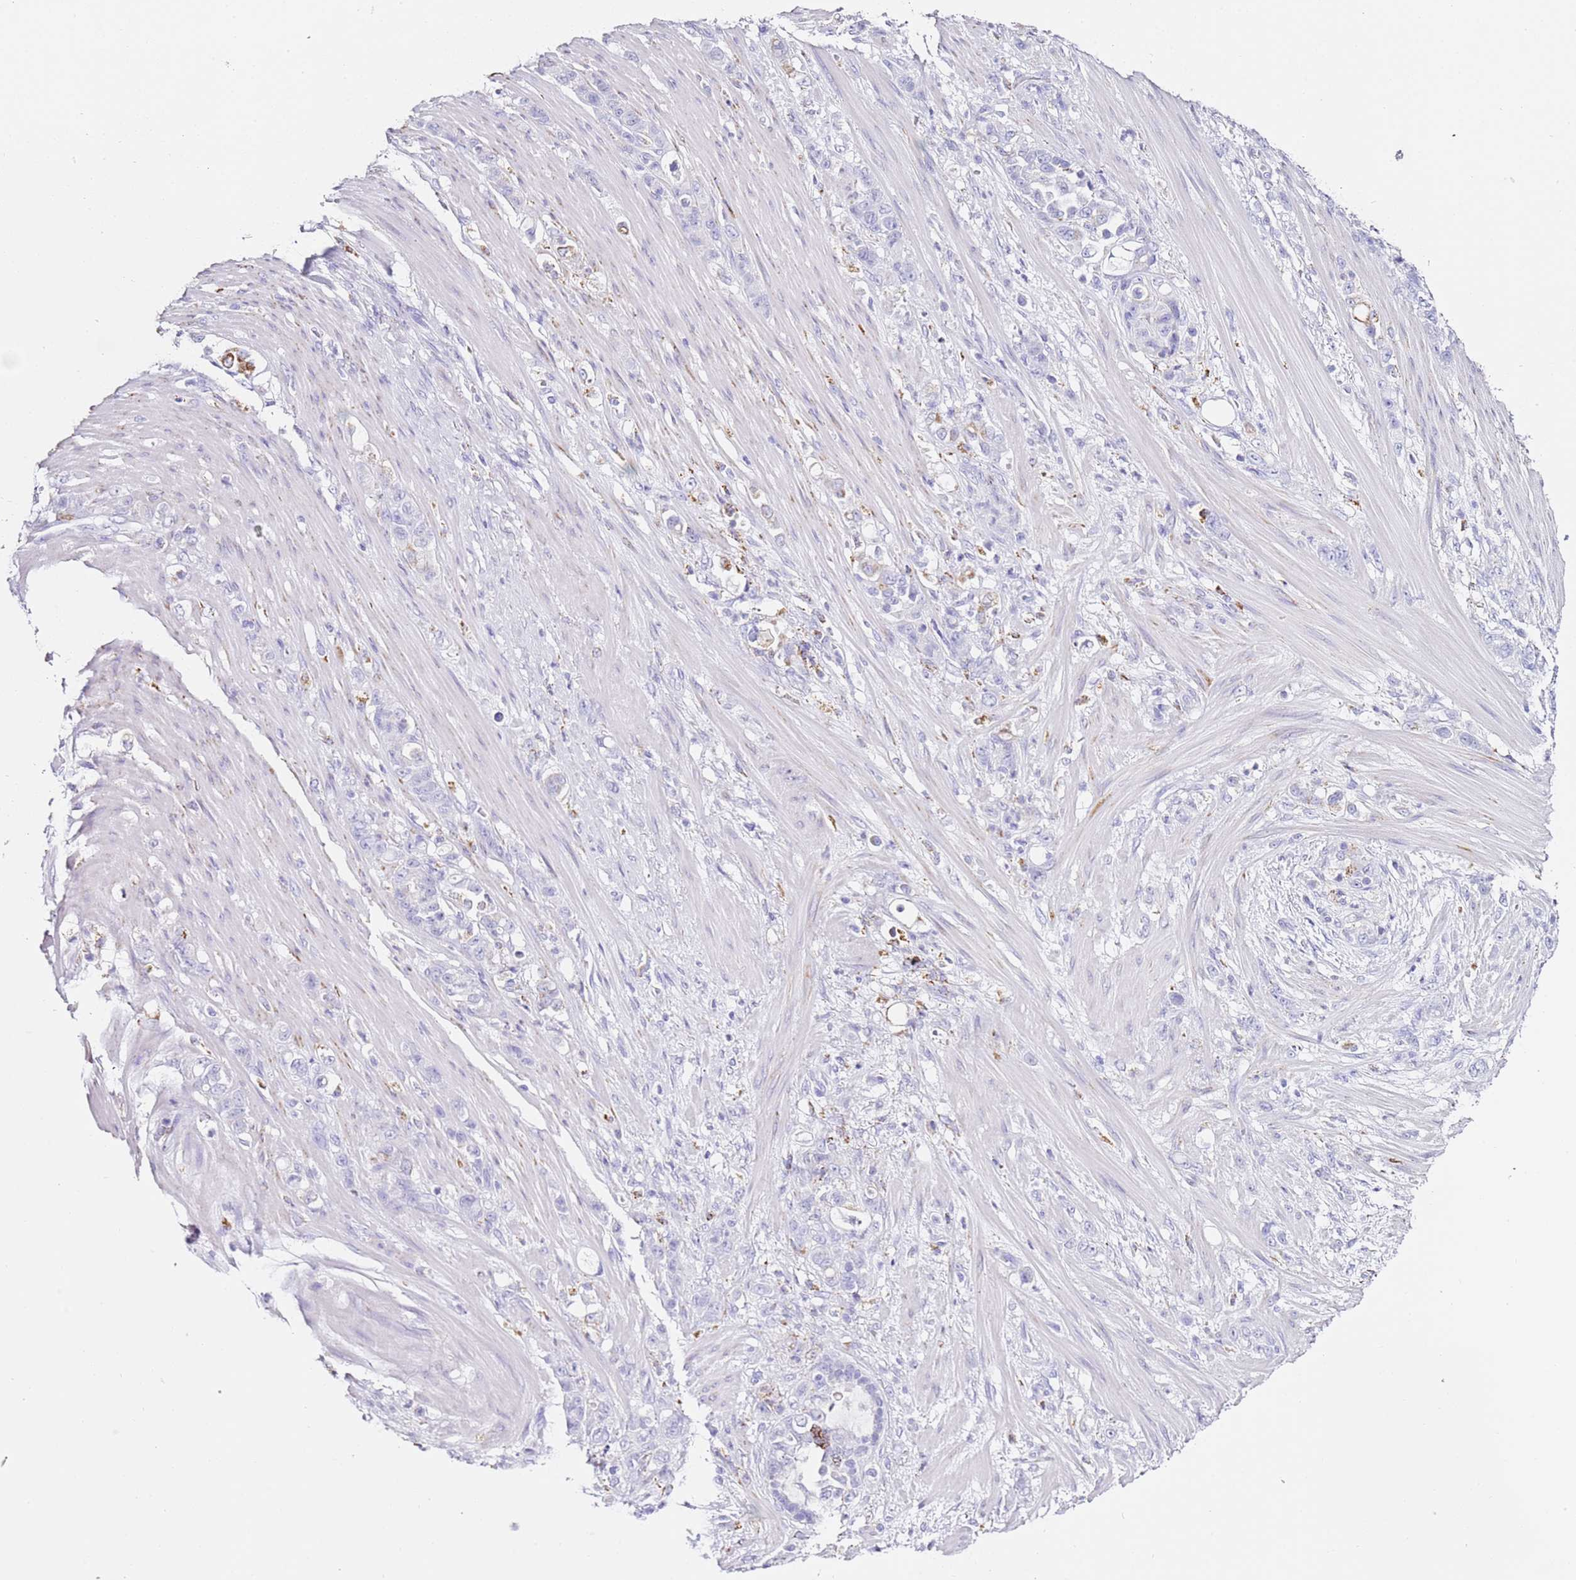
{"staining": {"intensity": "negative", "quantity": "none", "location": "none"}, "tissue": "stomach cancer", "cell_type": "Tumor cells", "image_type": "cancer", "snomed": [{"axis": "morphology", "description": "Normal tissue, NOS"}, {"axis": "morphology", "description": "Adenocarcinoma, NOS"}, {"axis": "topography", "description": "Stomach"}], "caption": "Immunohistochemistry (IHC) image of stomach cancer (adenocarcinoma) stained for a protein (brown), which demonstrates no staining in tumor cells.", "gene": "PTBP2", "patient": {"sex": "female", "age": 79}}